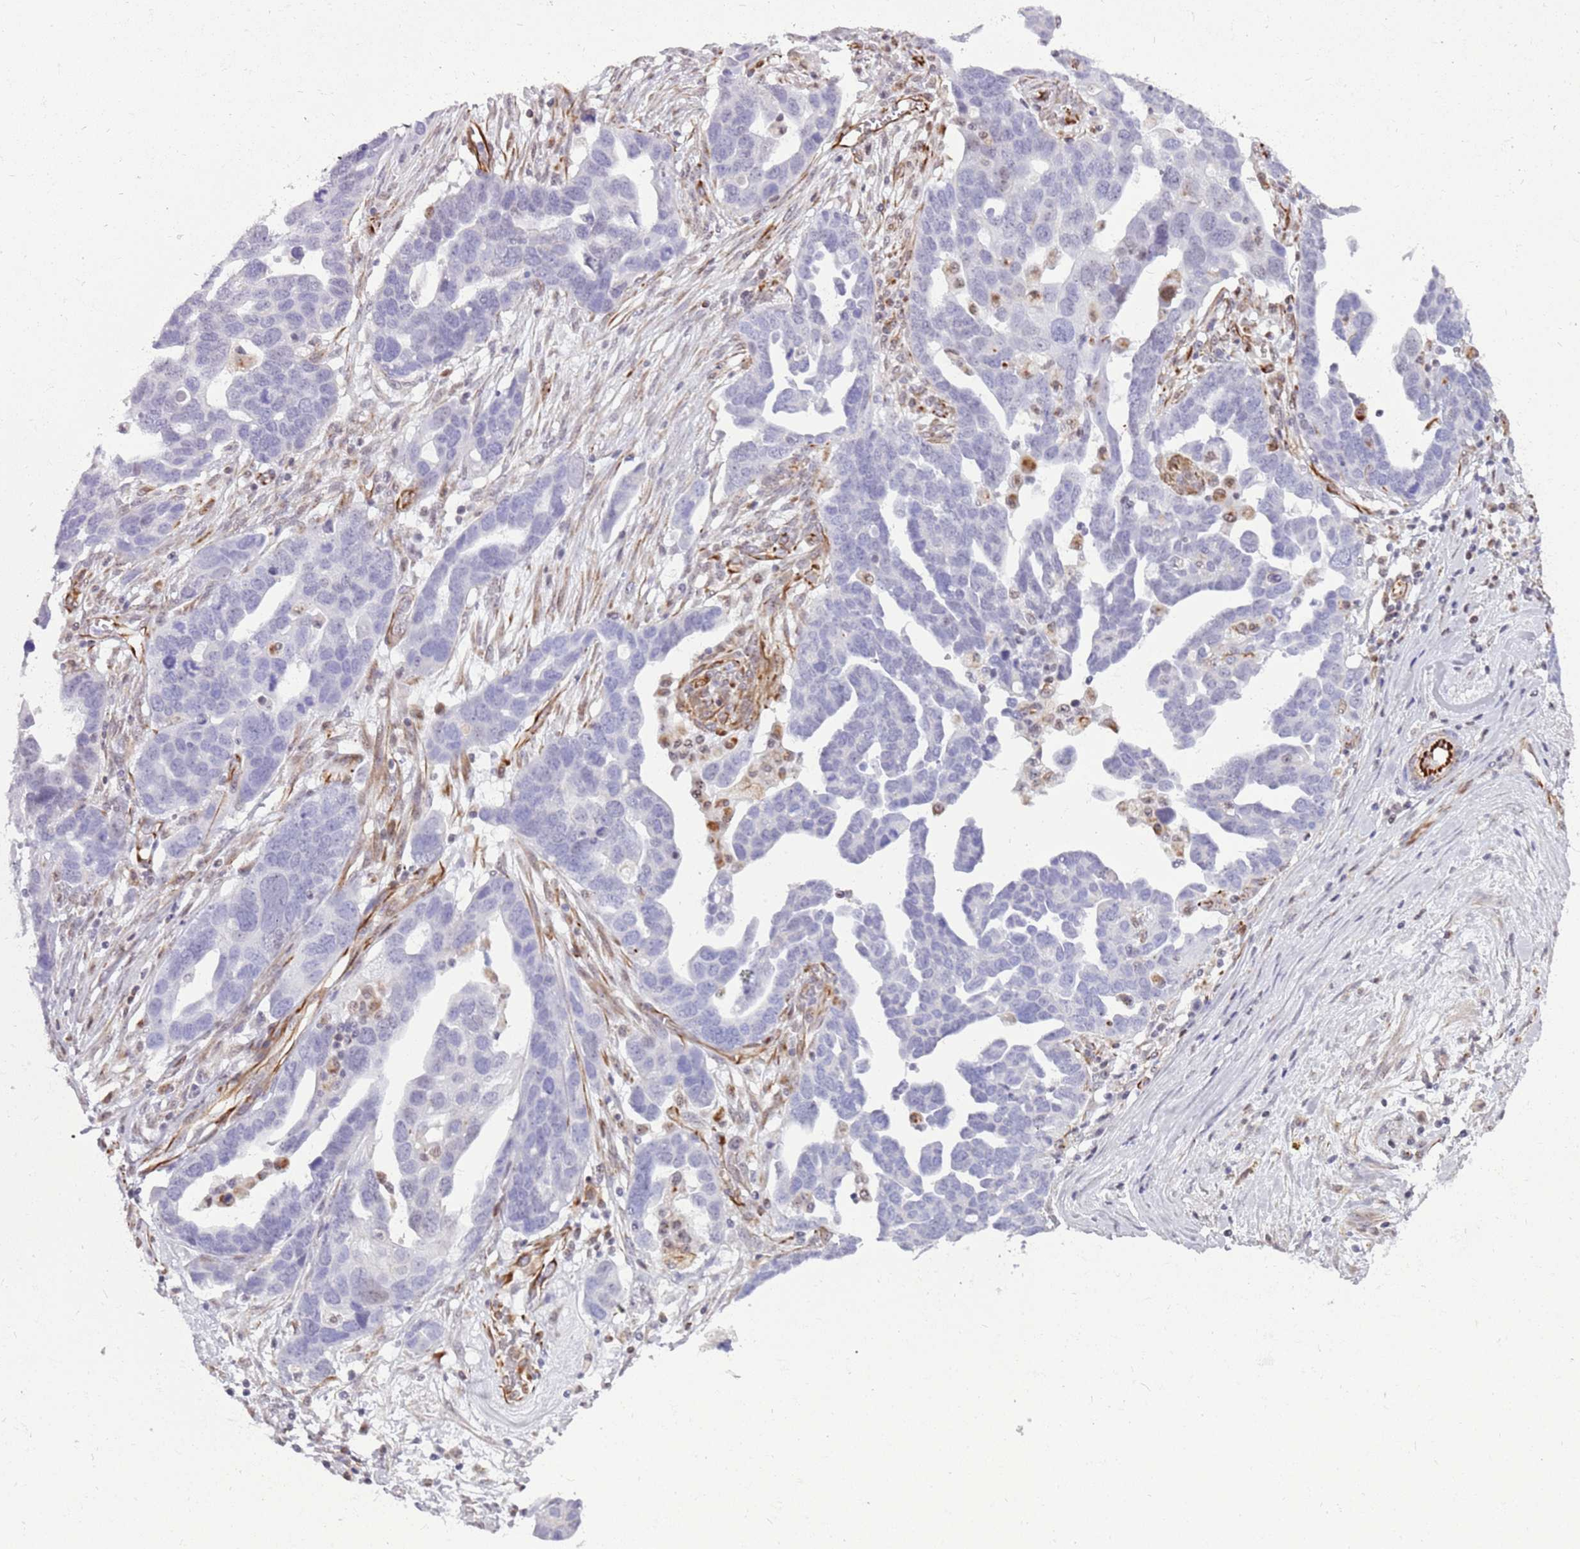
{"staining": {"intensity": "negative", "quantity": "none", "location": "none"}, "tissue": "ovarian cancer", "cell_type": "Tumor cells", "image_type": "cancer", "snomed": [{"axis": "morphology", "description": "Cystadenocarcinoma, serous, NOS"}, {"axis": "topography", "description": "Ovary"}], "caption": "This is an immunohistochemistry (IHC) histopathology image of human ovarian serous cystadenocarcinoma. There is no expression in tumor cells.", "gene": "NBPF3", "patient": {"sex": "female", "age": 54}}